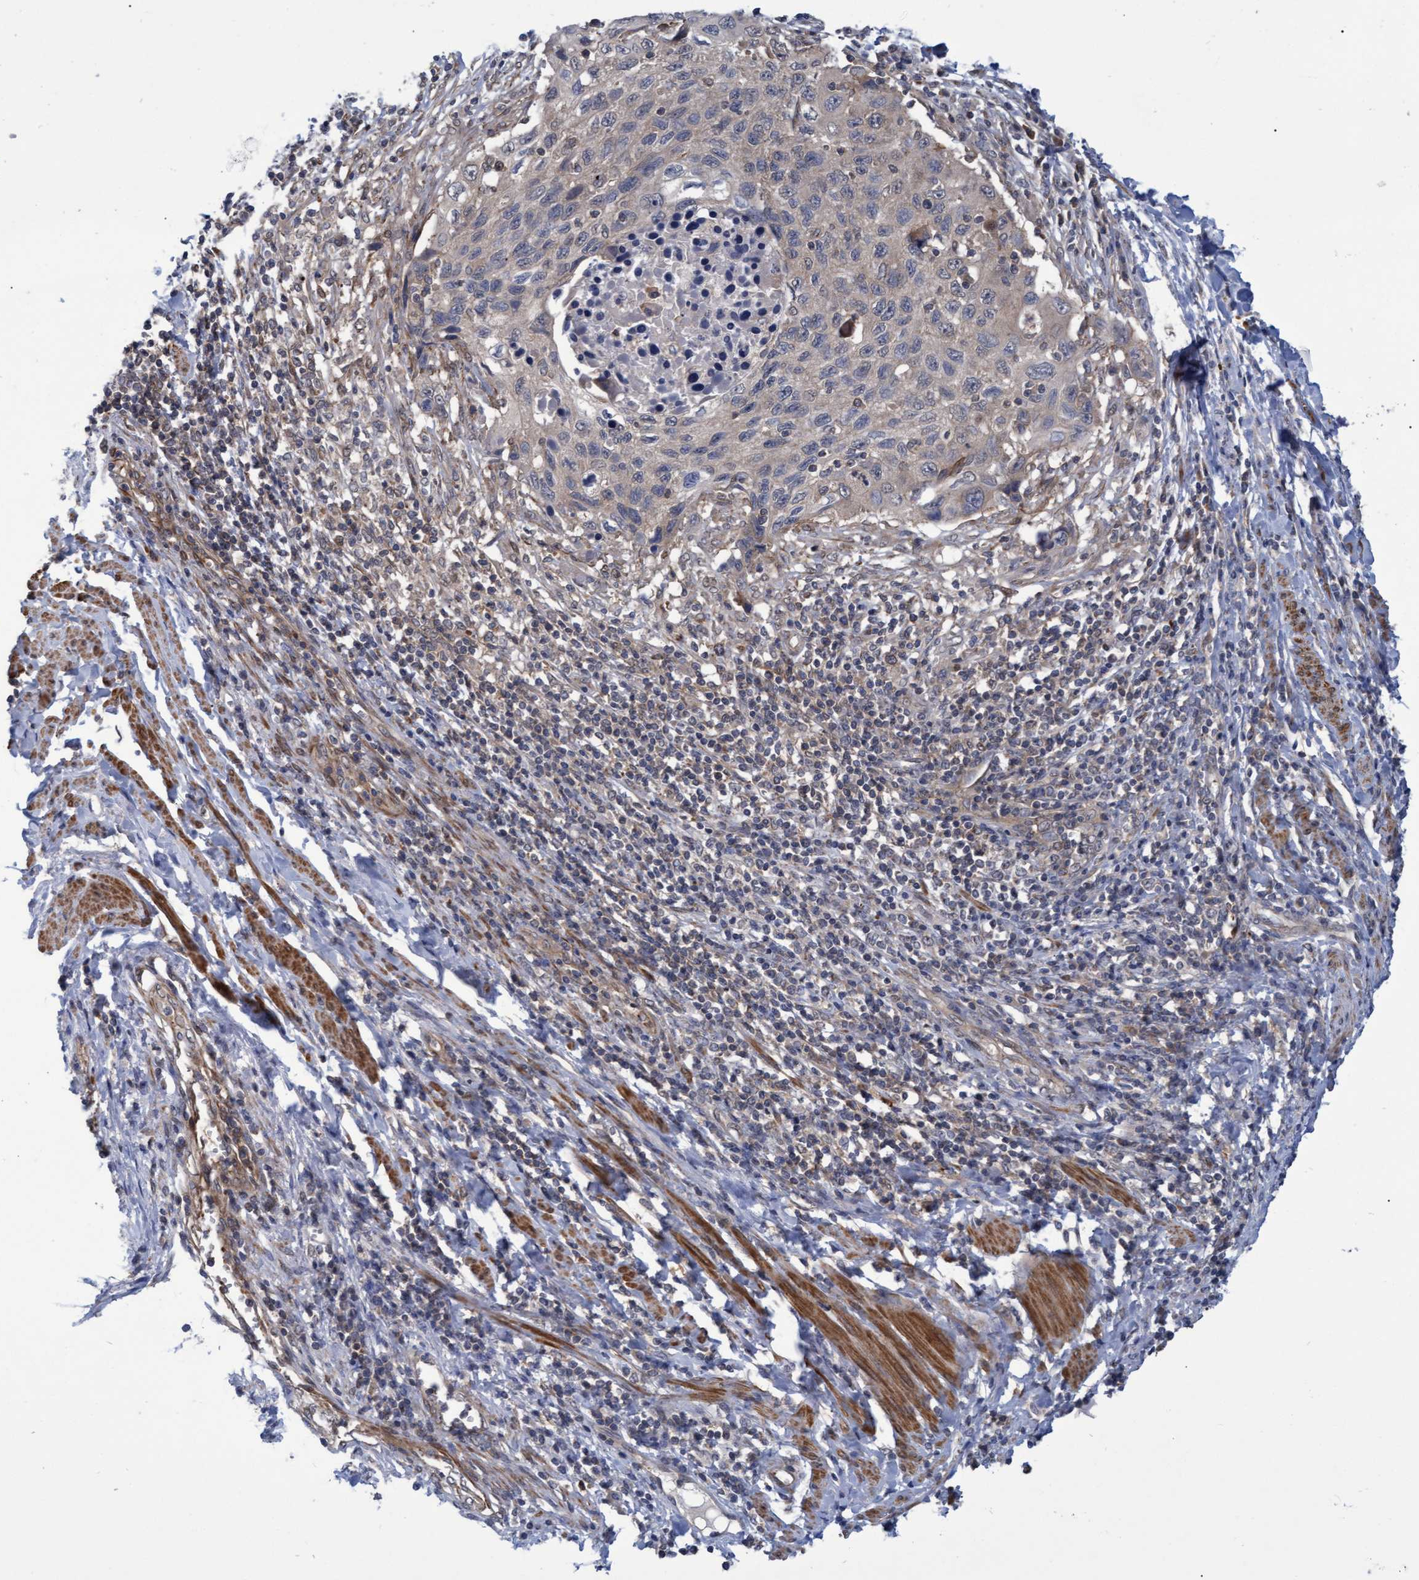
{"staining": {"intensity": "negative", "quantity": "none", "location": "none"}, "tissue": "cervical cancer", "cell_type": "Tumor cells", "image_type": "cancer", "snomed": [{"axis": "morphology", "description": "Squamous cell carcinoma, NOS"}, {"axis": "topography", "description": "Cervix"}], "caption": "Tumor cells show no significant protein expression in cervical cancer.", "gene": "NAA15", "patient": {"sex": "female", "age": 53}}